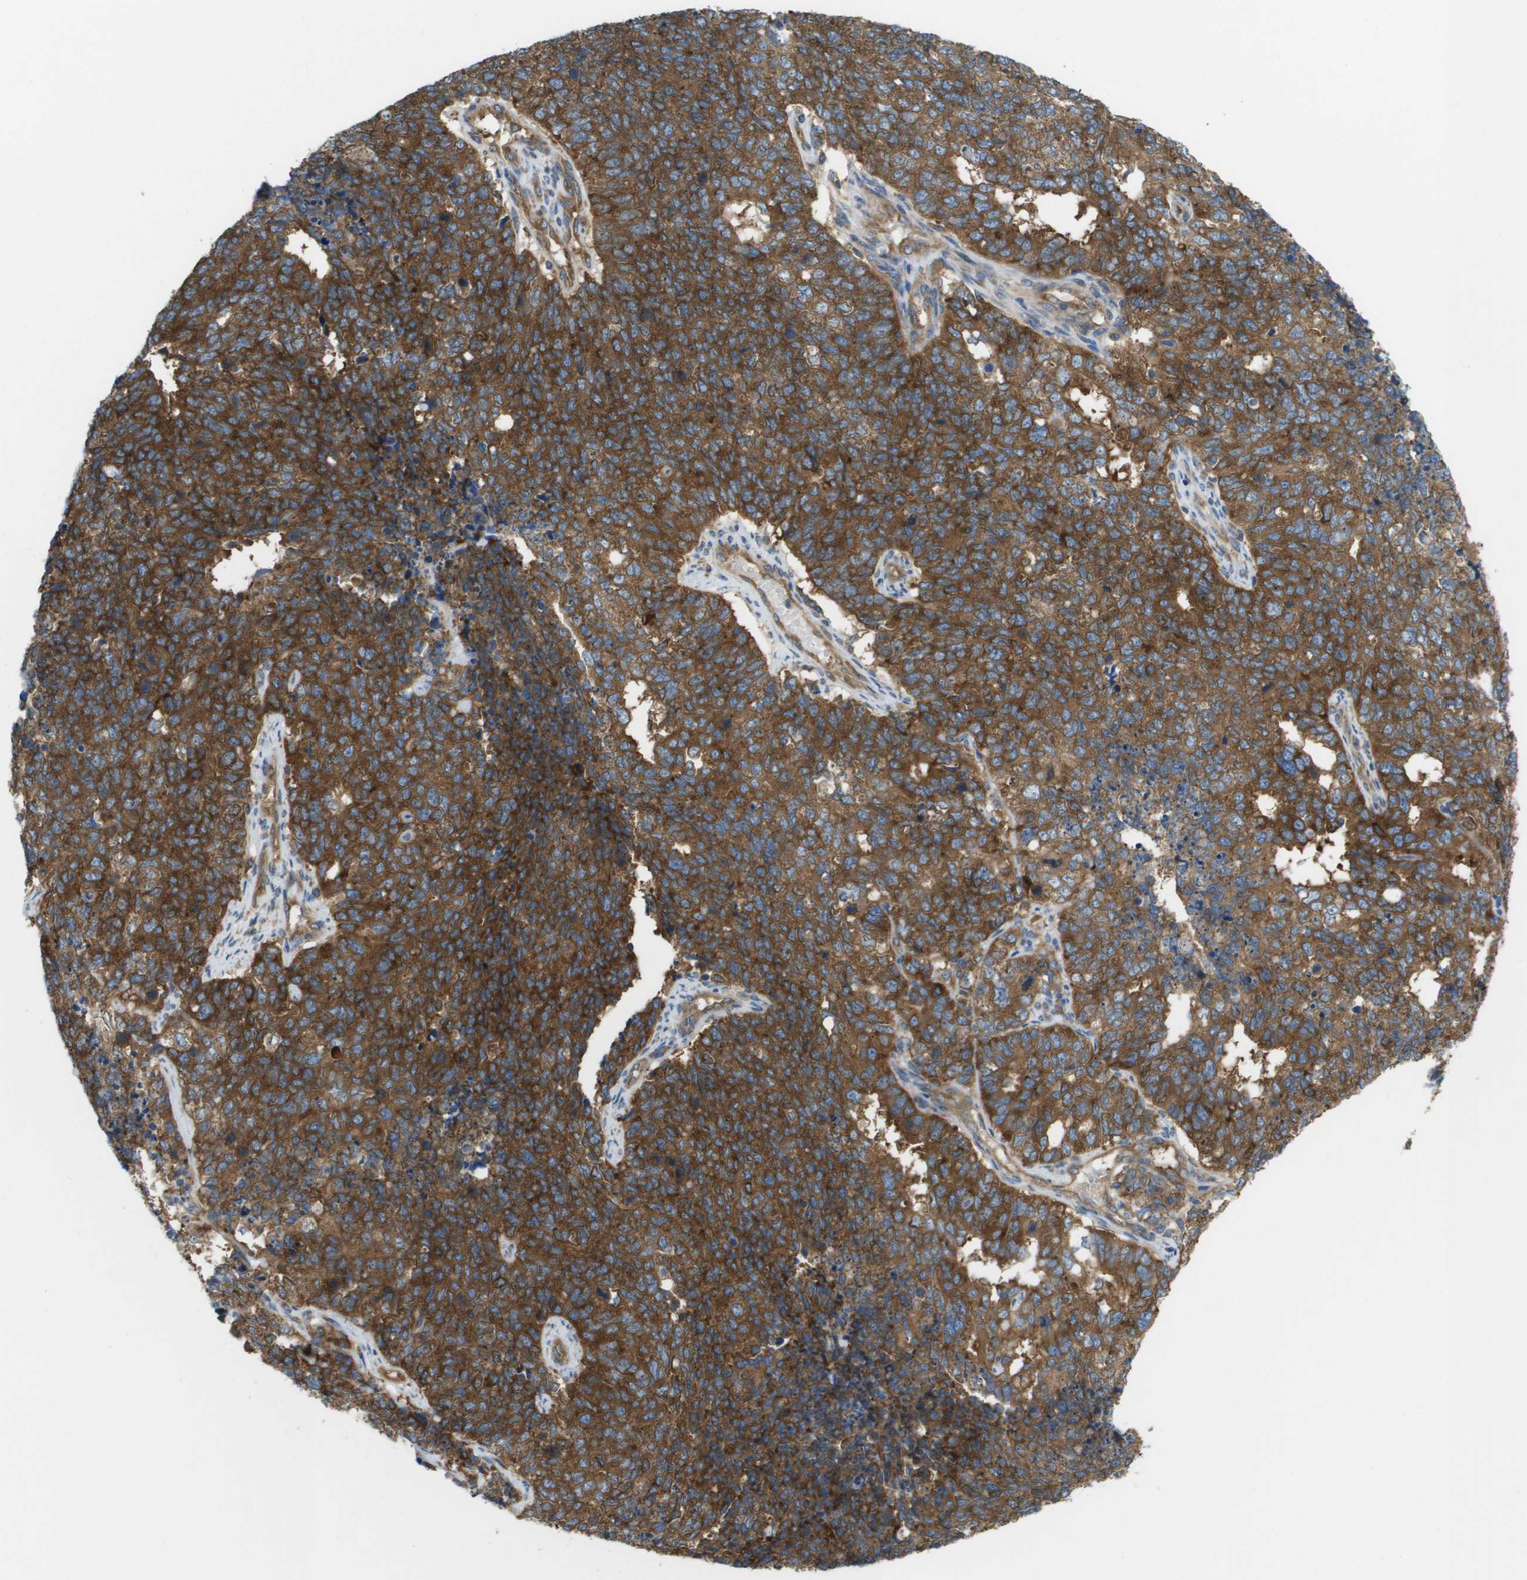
{"staining": {"intensity": "strong", "quantity": ">75%", "location": "cytoplasmic/membranous"}, "tissue": "cervical cancer", "cell_type": "Tumor cells", "image_type": "cancer", "snomed": [{"axis": "morphology", "description": "Squamous cell carcinoma, NOS"}, {"axis": "topography", "description": "Cervix"}], "caption": "Cervical squamous cell carcinoma stained with IHC exhibits strong cytoplasmic/membranous staining in approximately >75% of tumor cells.", "gene": "EIF4G2", "patient": {"sex": "female", "age": 63}}